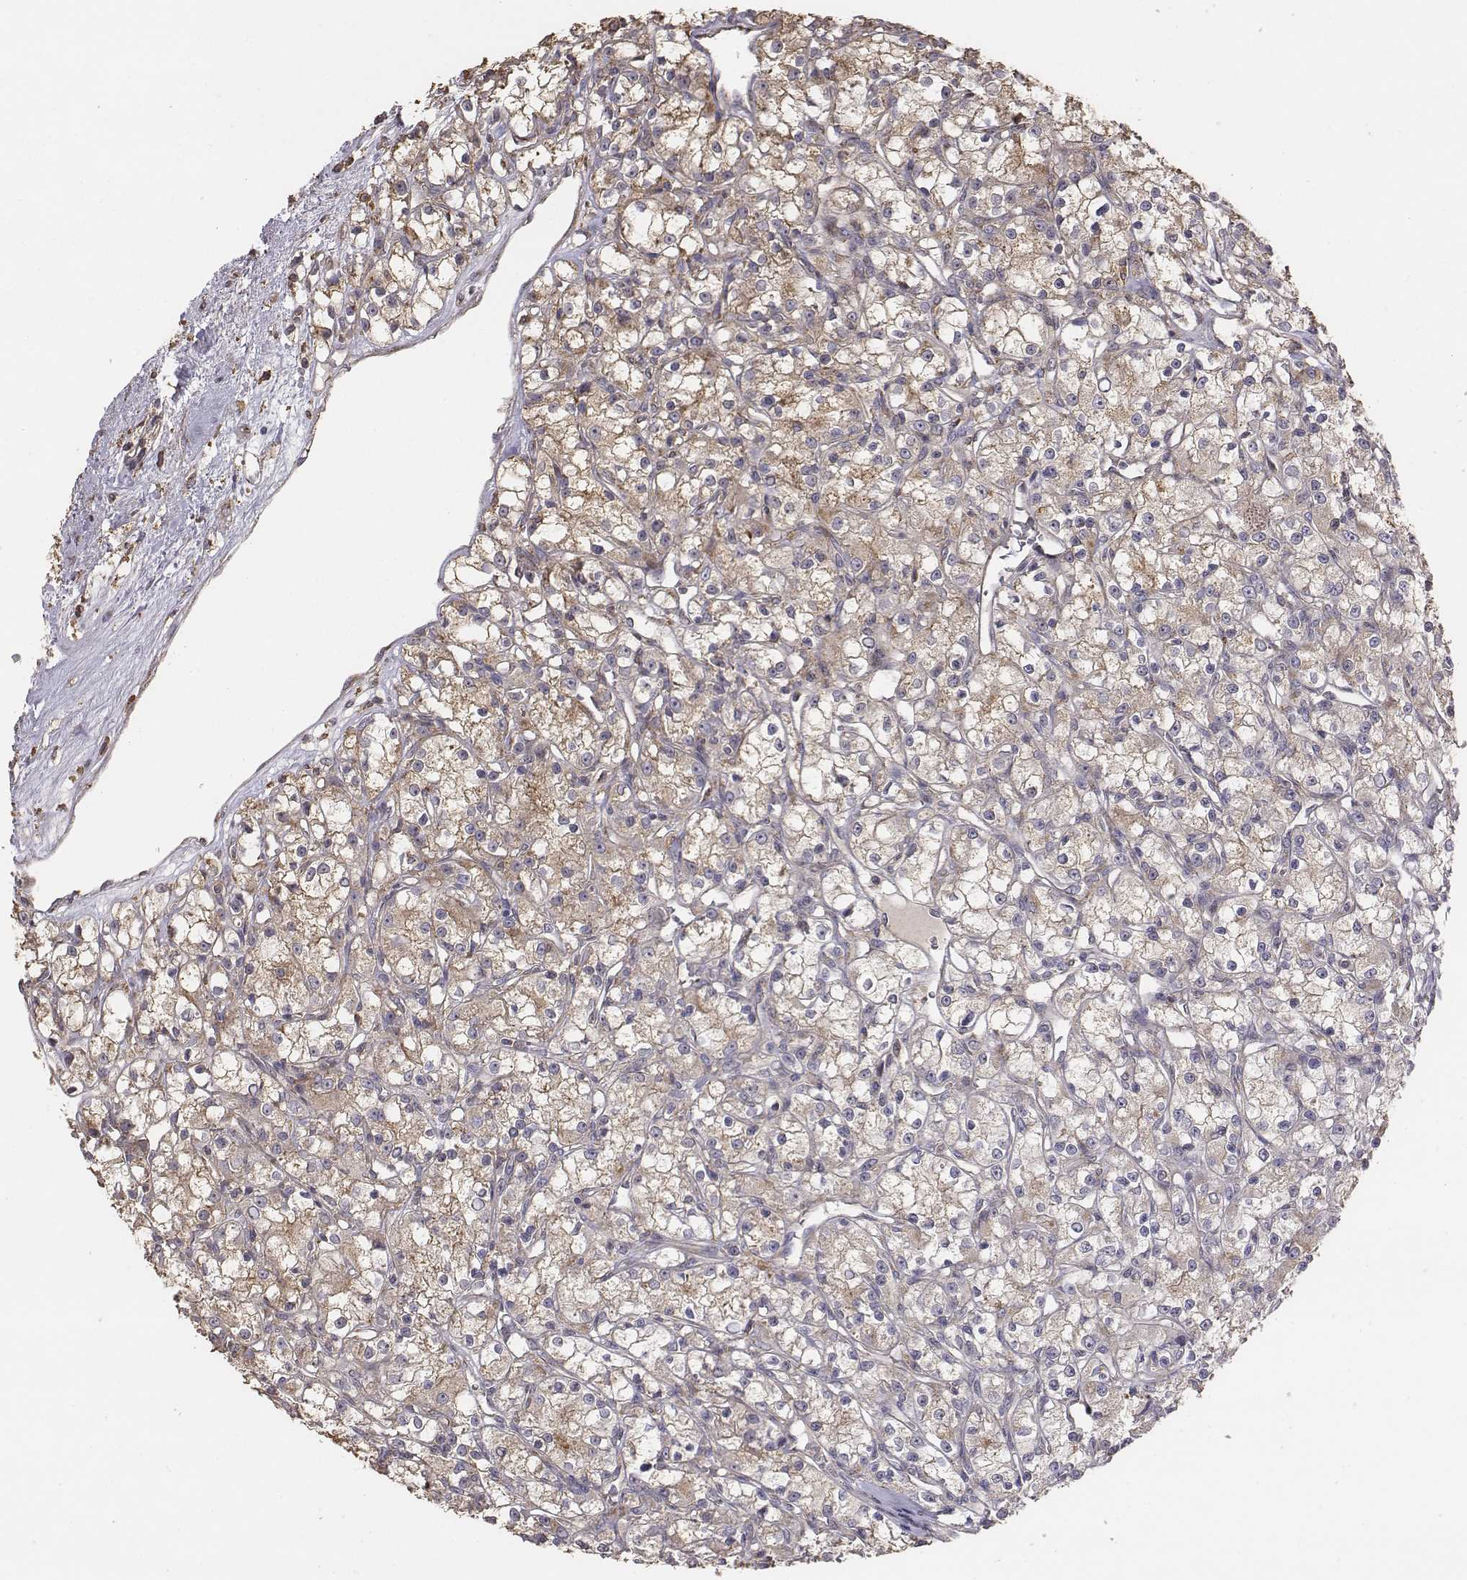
{"staining": {"intensity": "moderate", "quantity": ">75%", "location": "cytoplasmic/membranous"}, "tissue": "renal cancer", "cell_type": "Tumor cells", "image_type": "cancer", "snomed": [{"axis": "morphology", "description": "Adenocarcinoma, NOS"}, {"axis": "topography", "description": "Kidney"}], "caption": "Renal cancer was stained to show a protein in brown. There is medium levels of moderate cytoplasmic/membranous expression in about >75% of tumor cells.", "gene": "AP1B1", "patient": {"sex": "female", "age": 59}}